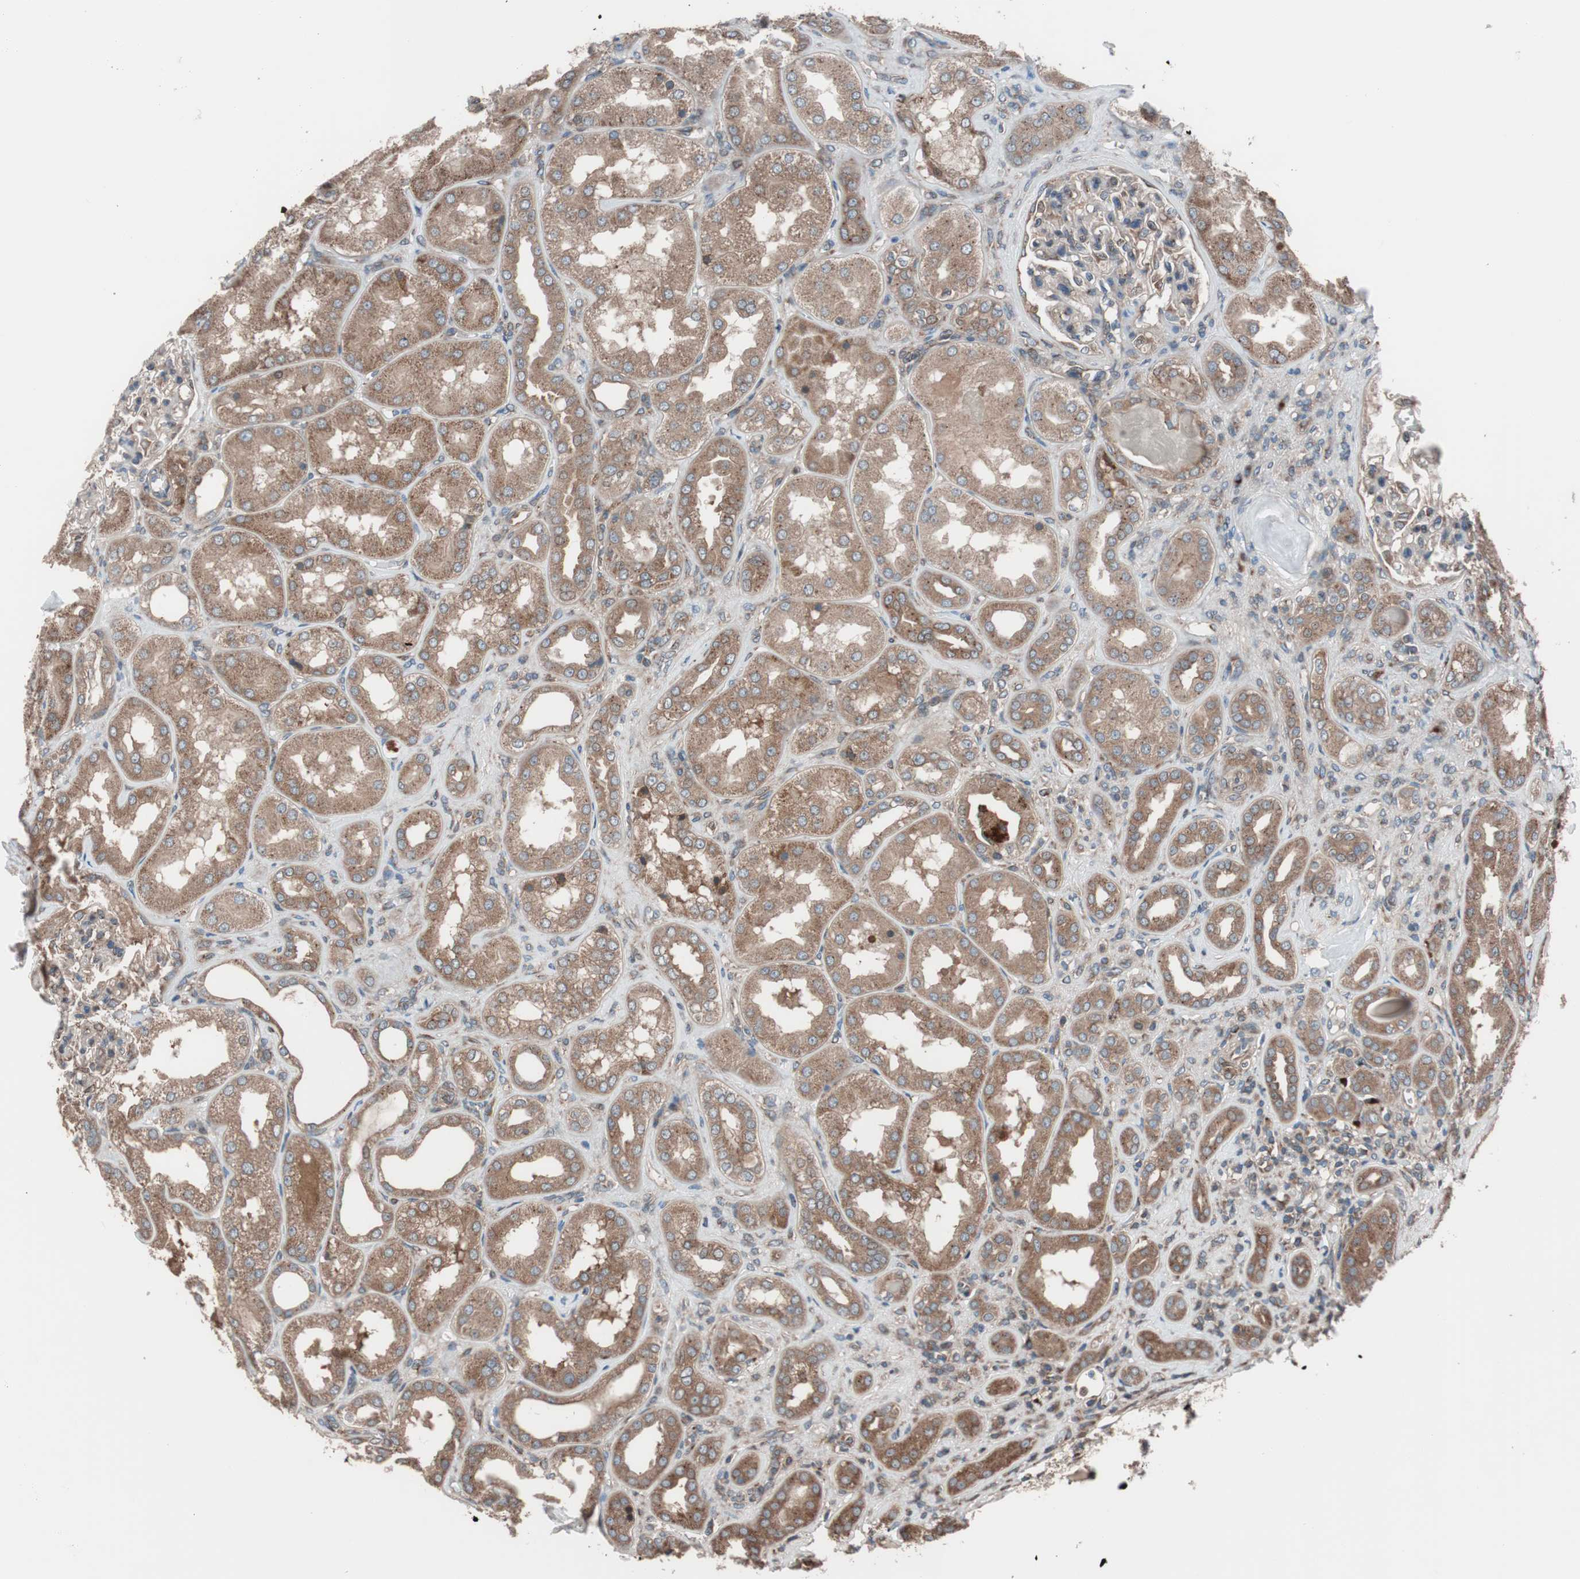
{"staining": {"intensity": "moderate", "quantity": ">75%", "location": "cytoplasmic/membranous"}, "tissue": "kidney", "cell_type": "Cells in glomeruli", "image_type": "normal", "snomed": [{"axis": "morphology", "description": "Normal tissue, NOS"}, {"axis": "topography", "description": "Kidney"}], "caption": "Protein positivity by IHC exhibits moderate cytoplasmic/membranous staining in about >75% of cells in glomeruli in benign kidney. (IHC, brightfield microscopy, high magnification).", "gene": "SEC31A", "patient": {"sex": "female", "age": 56}}